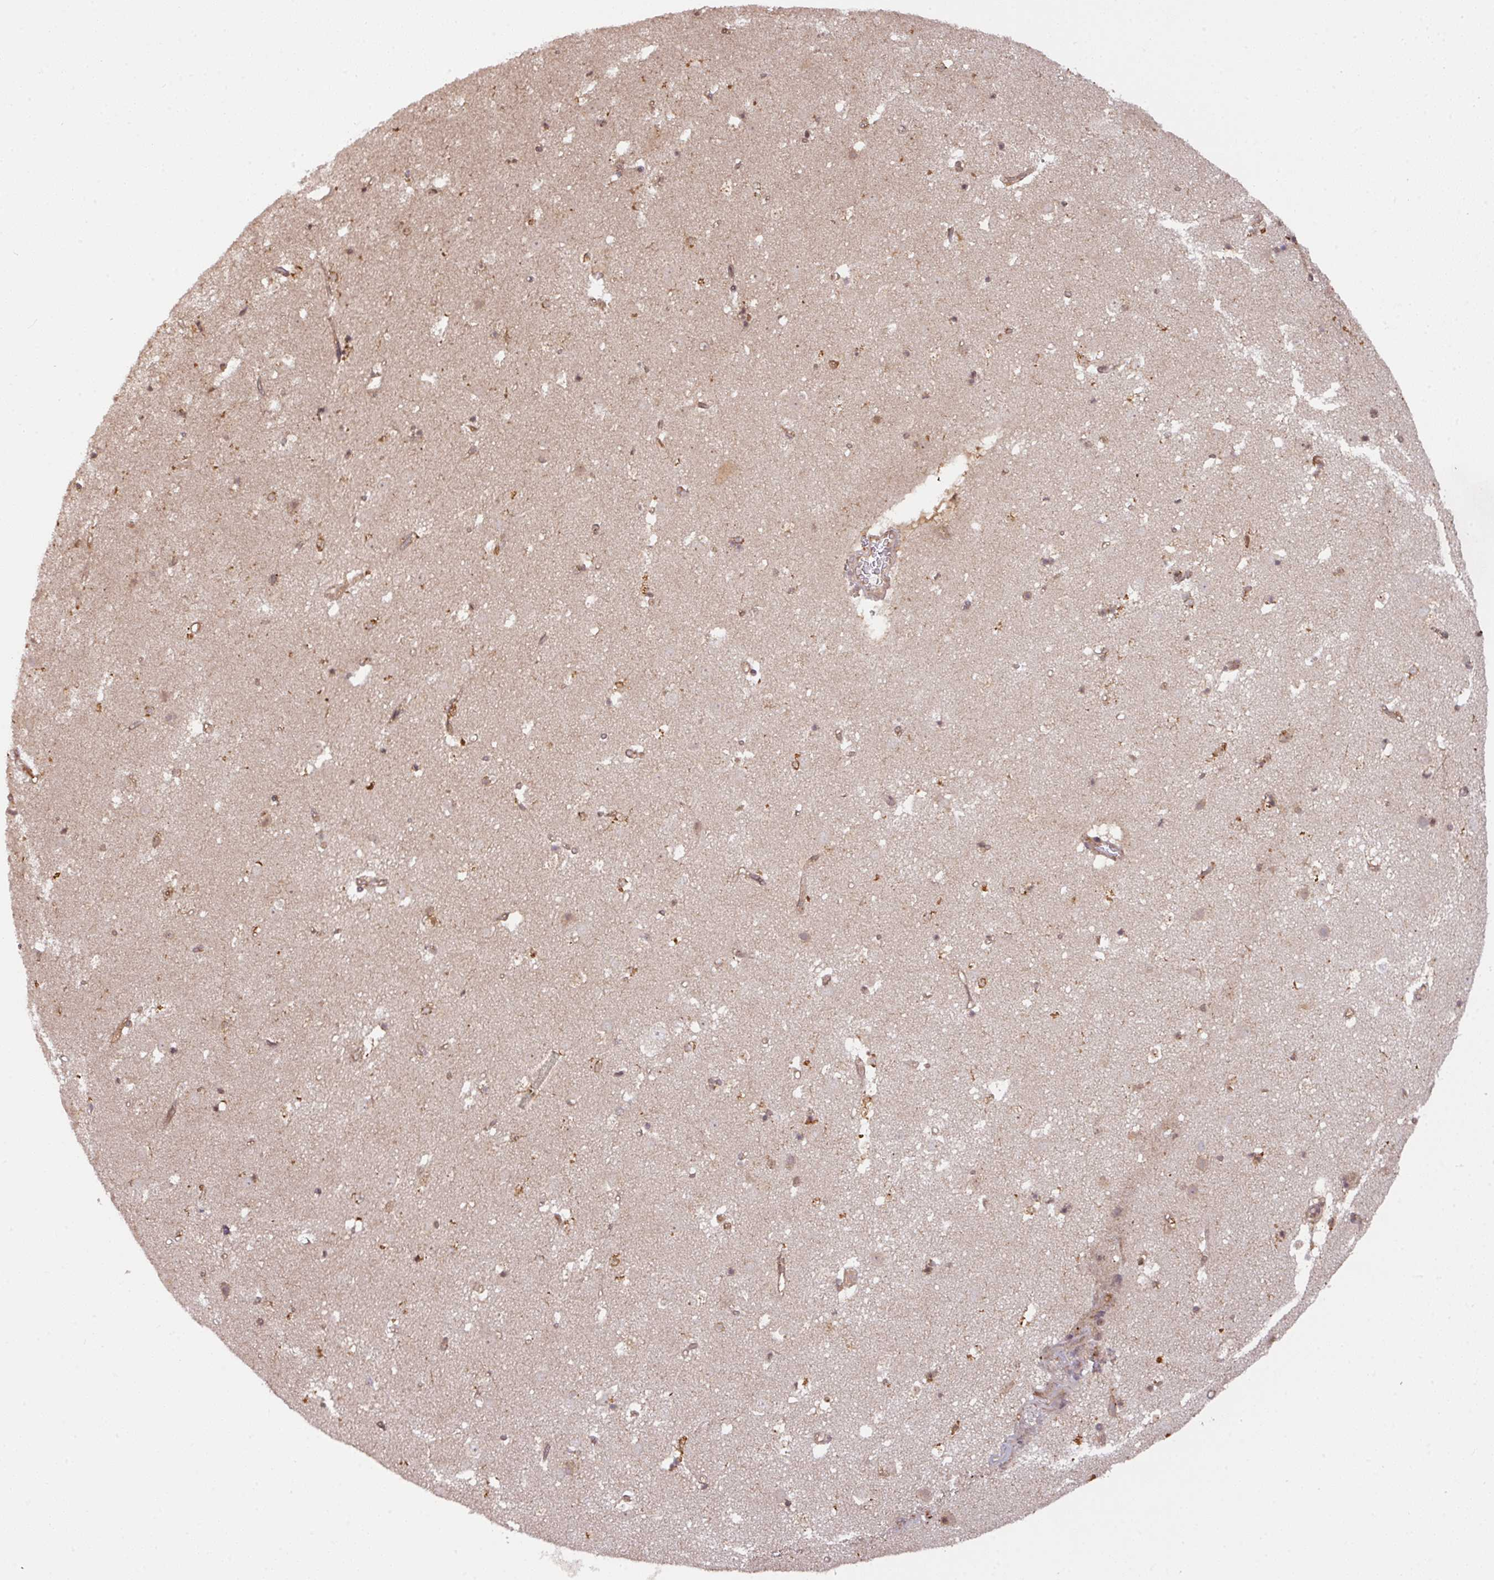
{"staining": {"intensity": "moderate", "quantity": "25%-75%", "location": "cytoplasmic/membranous"}, "tissue": "caudate", "cell_type": "Glial cells", "image_type": "normal", "snomed": [{"axis": "morphology", "description": "Normal tissue, NOS"}, {"axis": "topography", "description": "Lateral ventricle wall"}], "caption": "Caudate stained with immunohistochemistry reveals moderate cytoplasmic/membranous expression in about 25%-75% of glial cells. The staining is performed using DAB brown chromogen to label protein expression. The nuclei are counter-stained blue using hematoxylin.", "gene": "CYFIP2", "patient": {"sex": "male", "age": 58}}